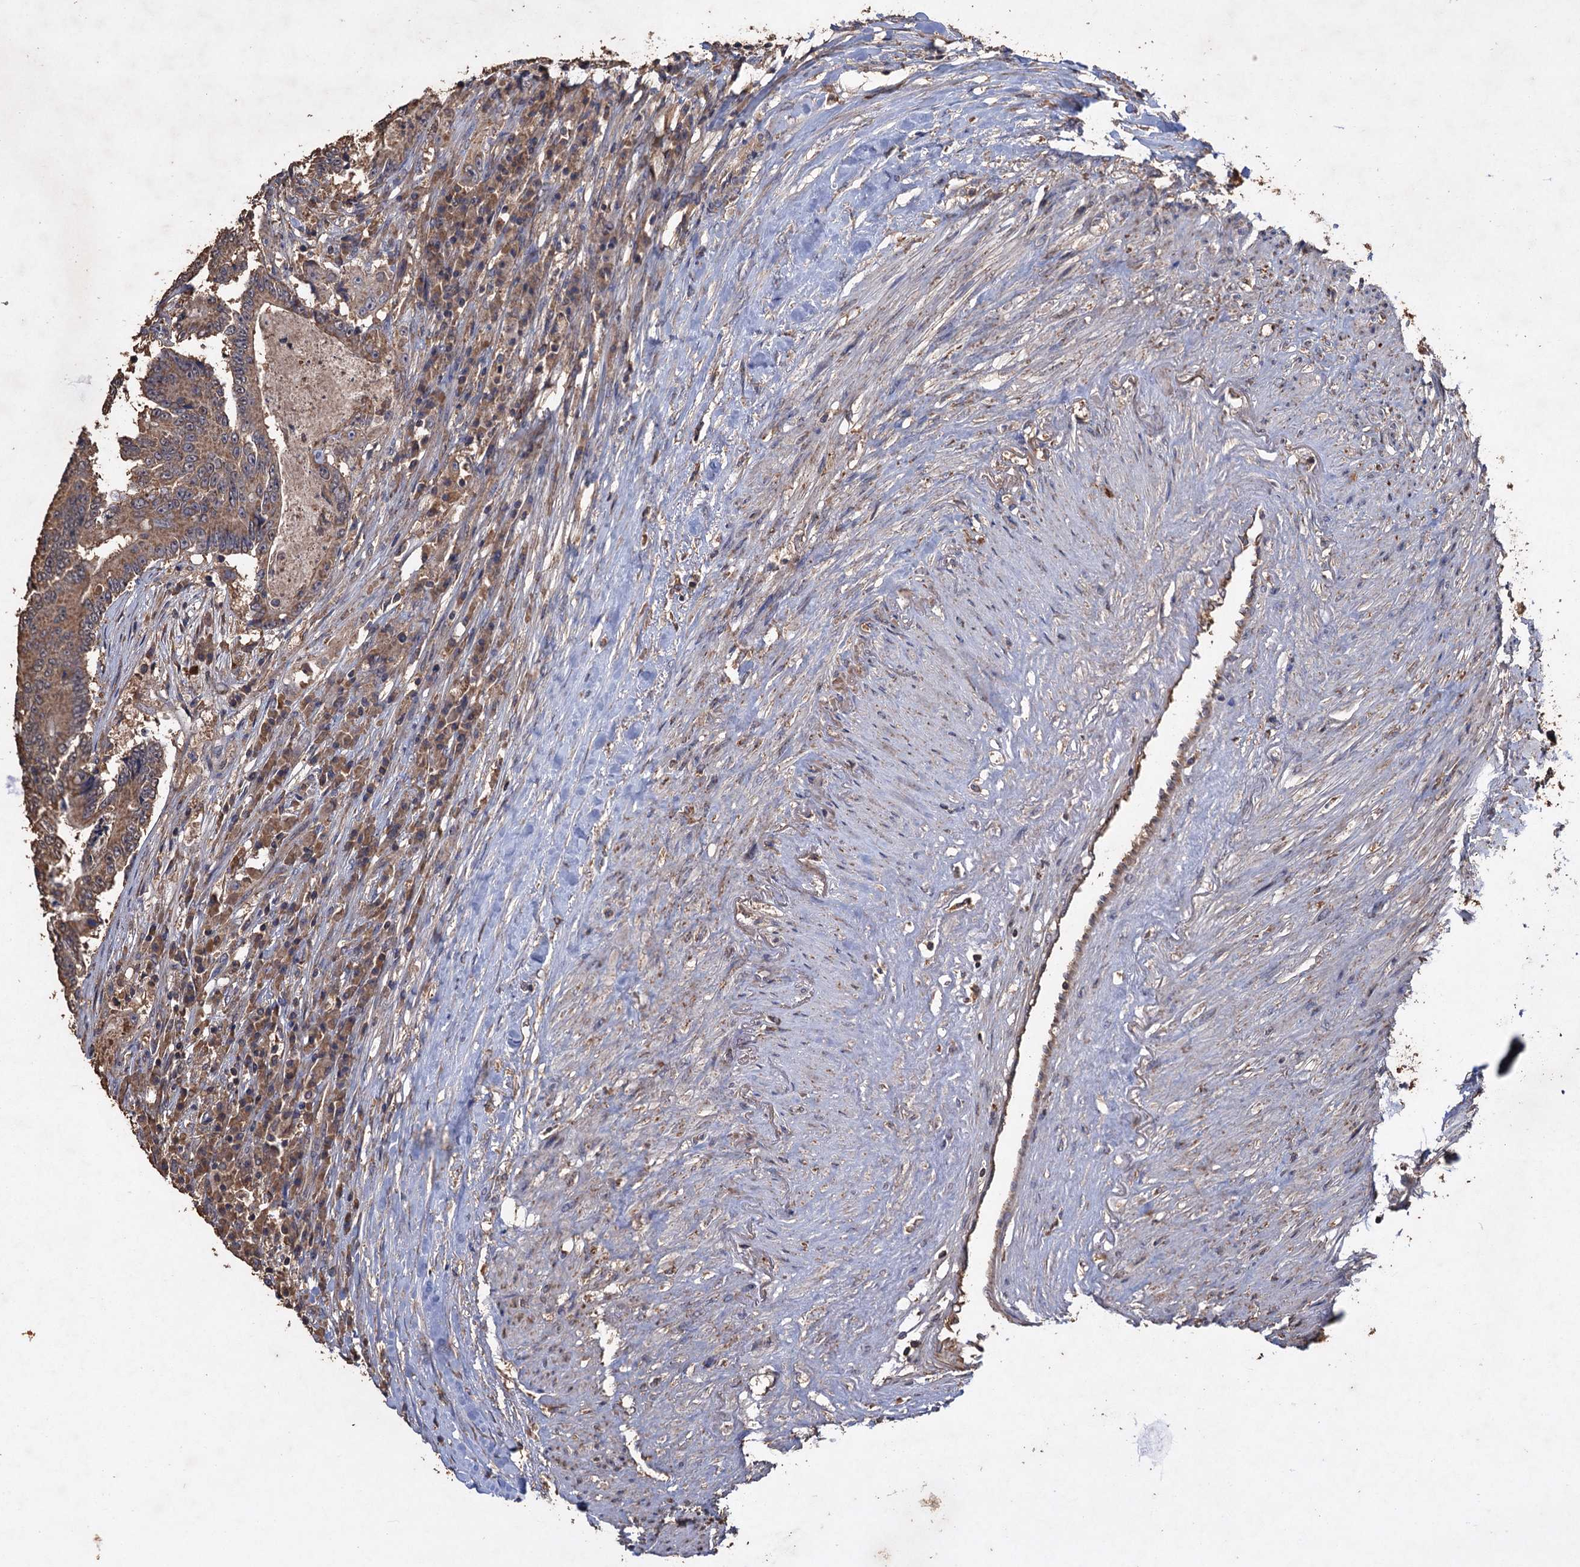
{"staining": {"intensity": "weak", "quantity": ">75%", "location": "cytoplasmic/membranous"}, "tissue": "colorectal cancer", "cell_type": "Tumor cells", "image_type": "cancer", "snomed": [{"axis": "morphology", "description": "Adenocarcinoma, NOS"}, {"axis": "topography", "description": "Colon"}], "caption": "Brown immunohistochemical staining in colorectal cancer (adenocarcinoma) reveals weak cytoplasmic/membranous positivity in approximately >75% of tumor cells.", "gene": "SCUBE3", "patient": {"sex": "male", "age": 83}}